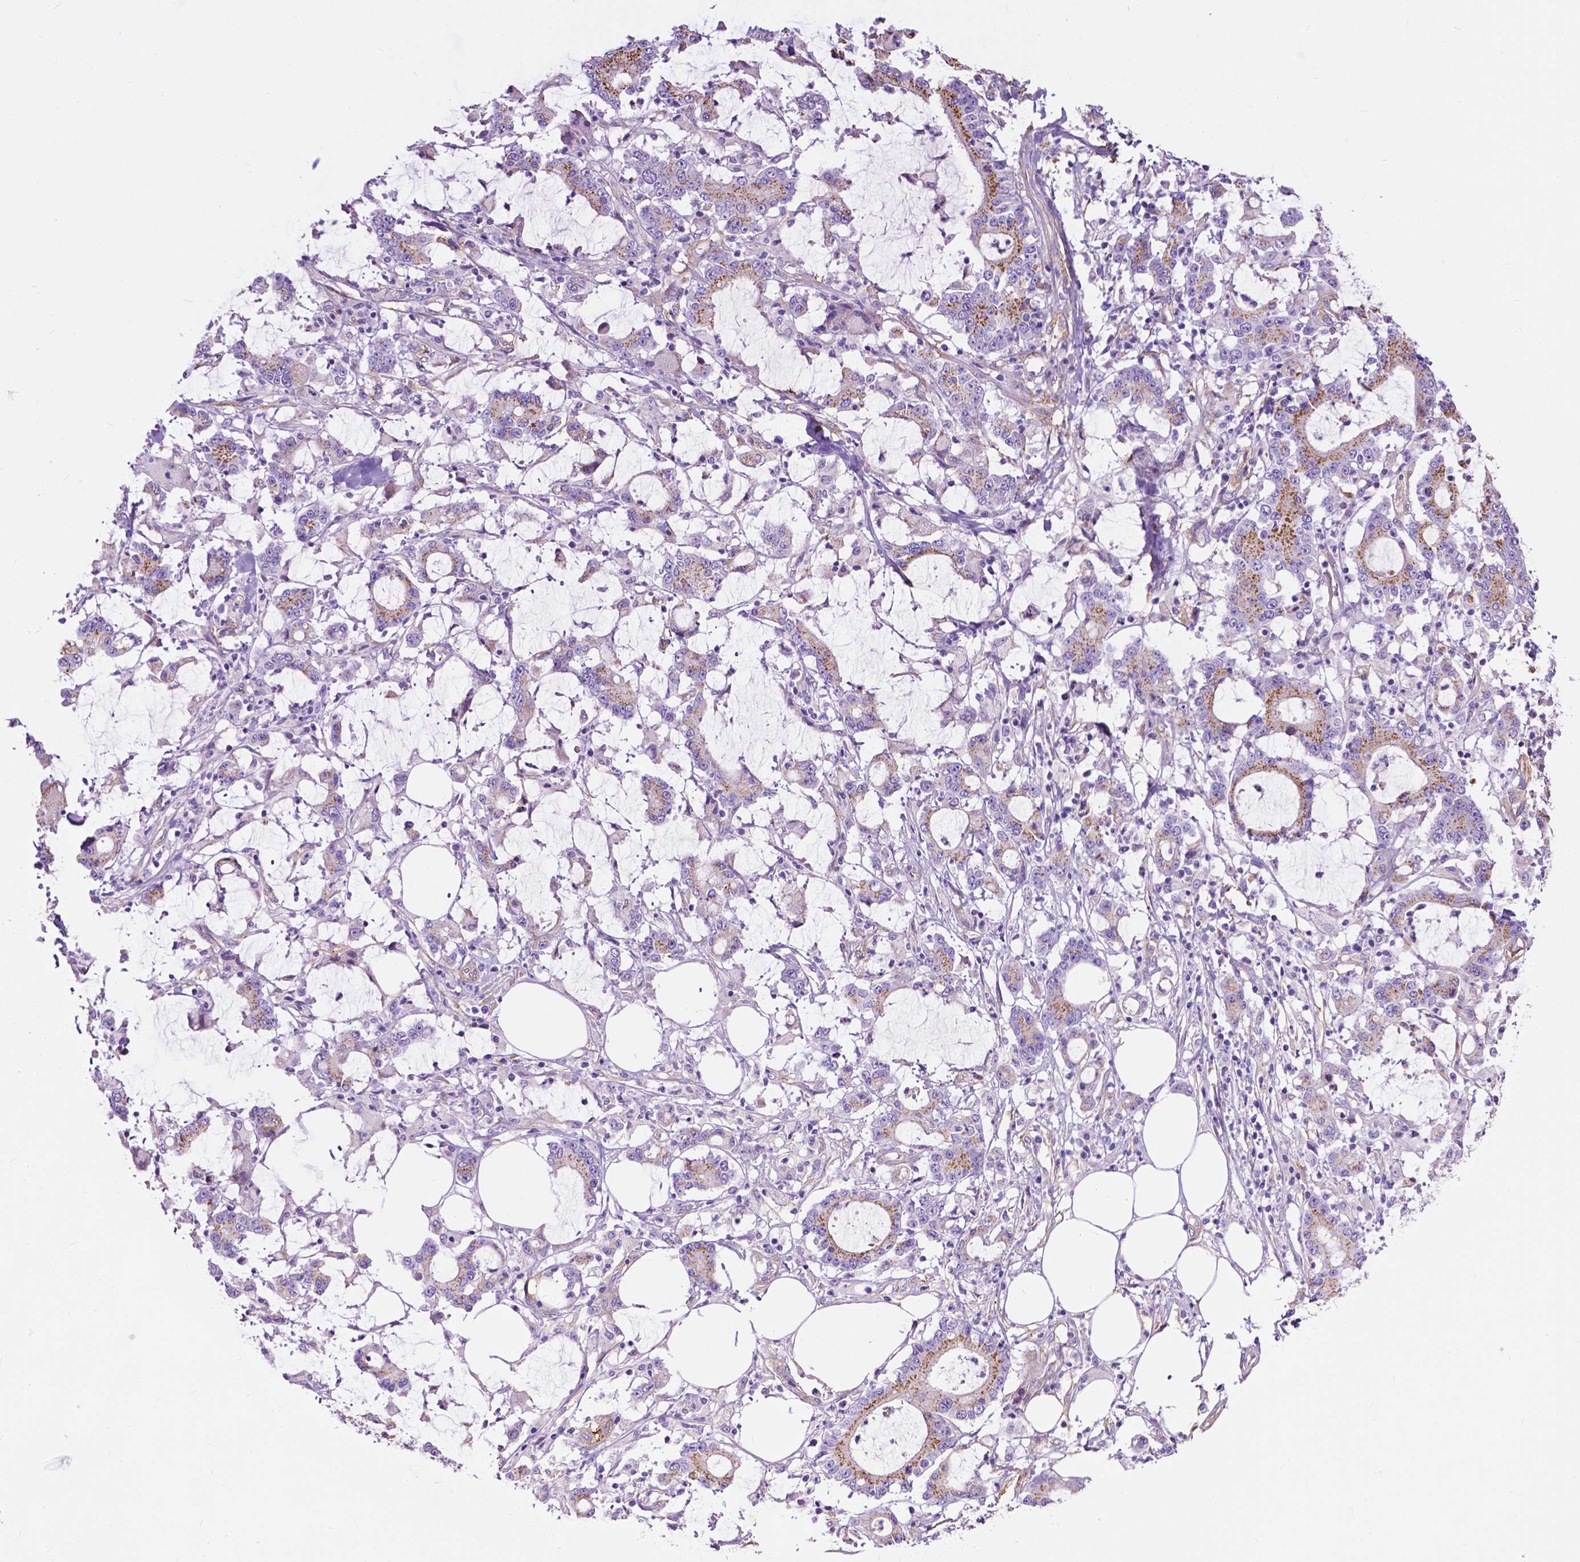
{"staining": {"intensity": "moderate", "quantity": ">75%", "location": "cytoplasmic/membranous"}, "tissue": "stomach cancer", "cell_type": "Tumor cells", "image_type": "cancer", "snomed": [{"axis": "morphology", "description": "Adenocarcinoma, NOS"}, {"axis": "topography", "description": "Stomach, upper"}], "caption": "A photomicrograph showing moderate cytoplasmic/membranous expression in approximately >75% of tumor cells in stomach adenocarcinoma, as visualized by brown immunohistochemical staining.", "gene": "PCDHA12", "patient": {"sex": "male", "age": 68}}